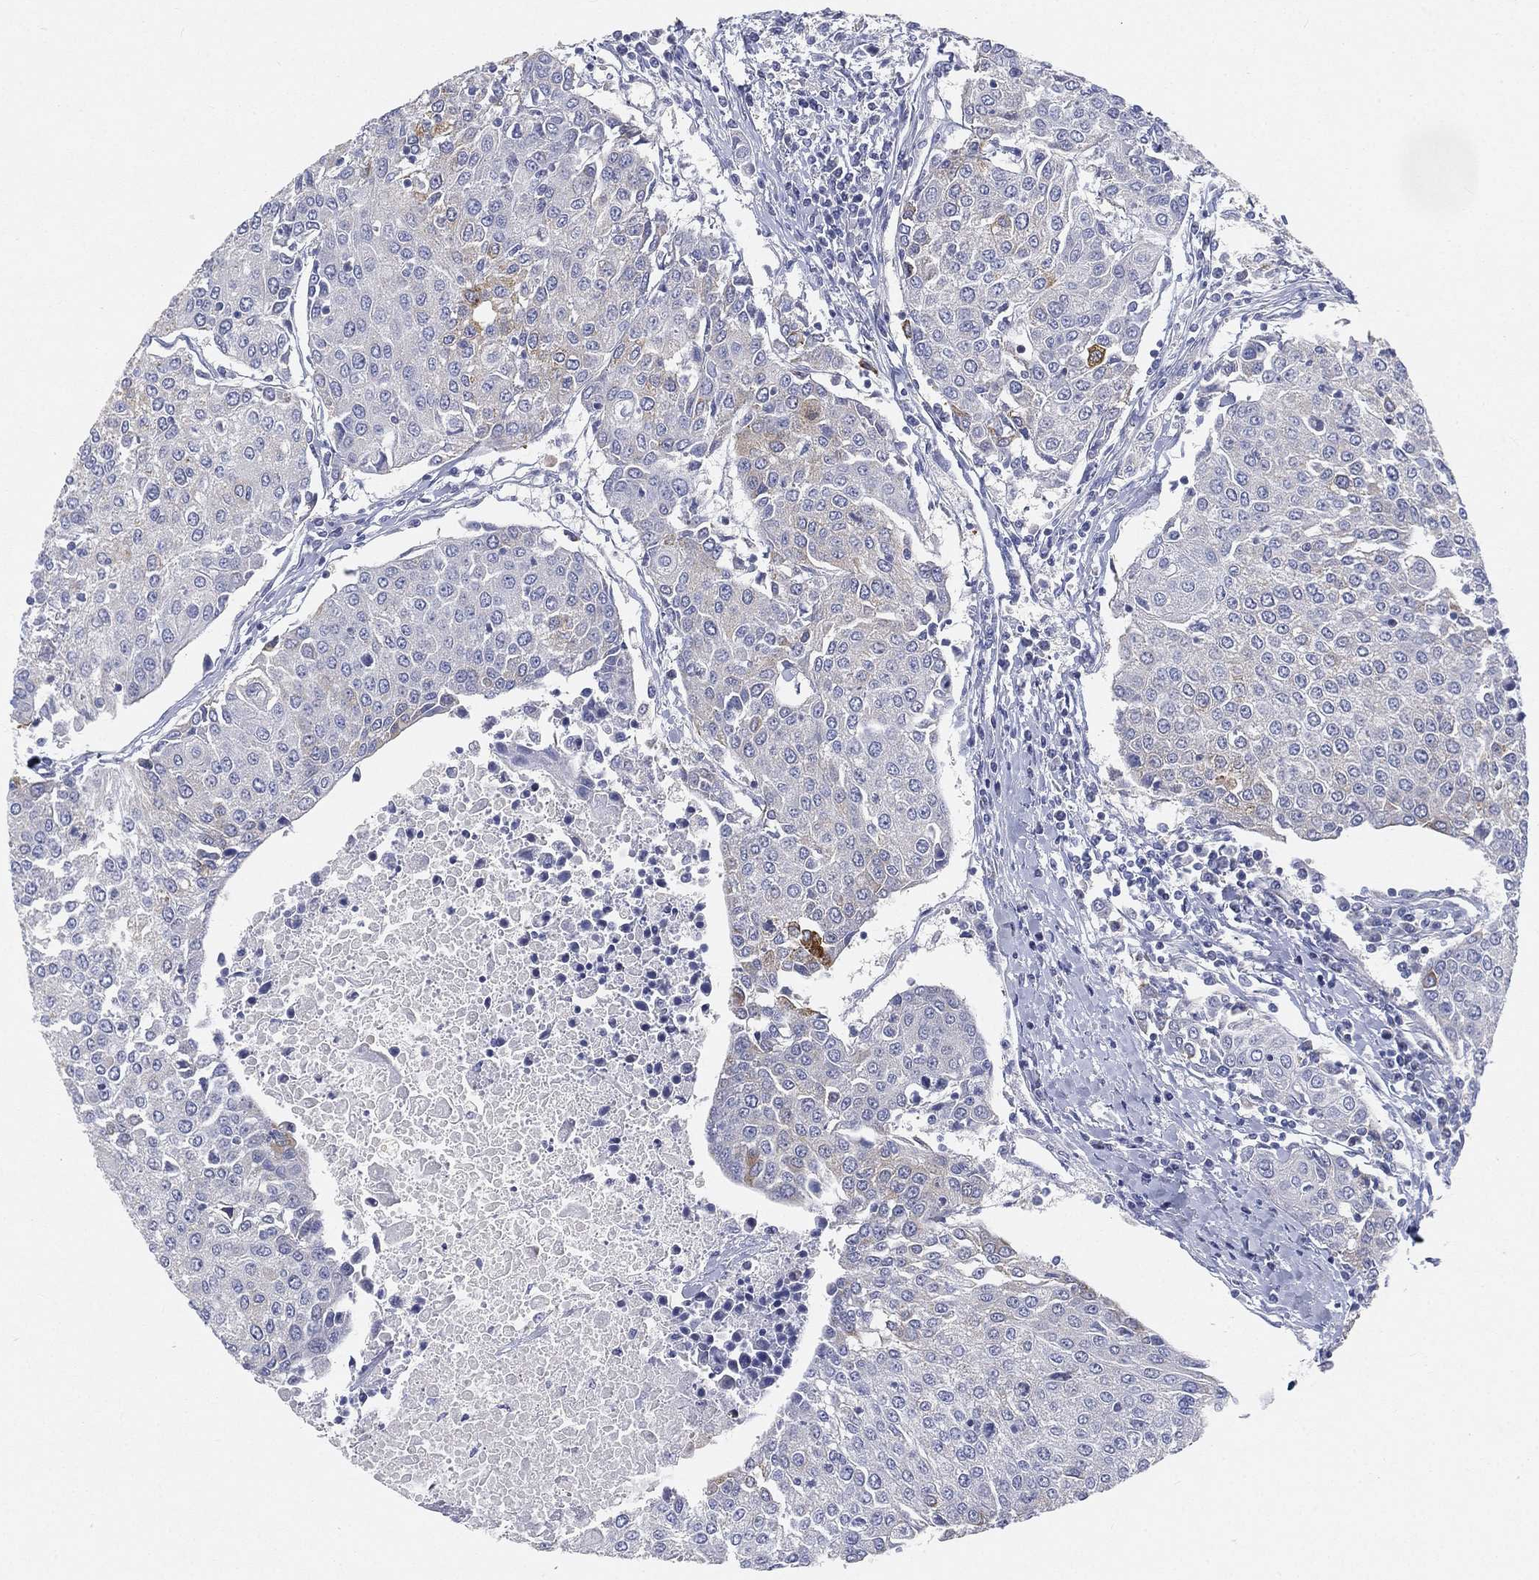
{"staining": {"intensity": "moderate", "quantity": "<25%", "location": "cytoplasmic/membranous"}, "tissue": "urothelial cancer", "cell_type": "Tumor cells", "image_type": "cancer", "snomed": [{"axis": "morphology", "description": "Urothelial carcinoma, High grade"}, {"axis": "topography", "description": "Urinary bladder"}], "caption": "Protein expression analysis of urothelial cancer shows moderate cytoplasmic/membranous expression in about <25% of tumor cells.", "gene": "TMEM25", "patient": {"sex": "female", "age": 85}}